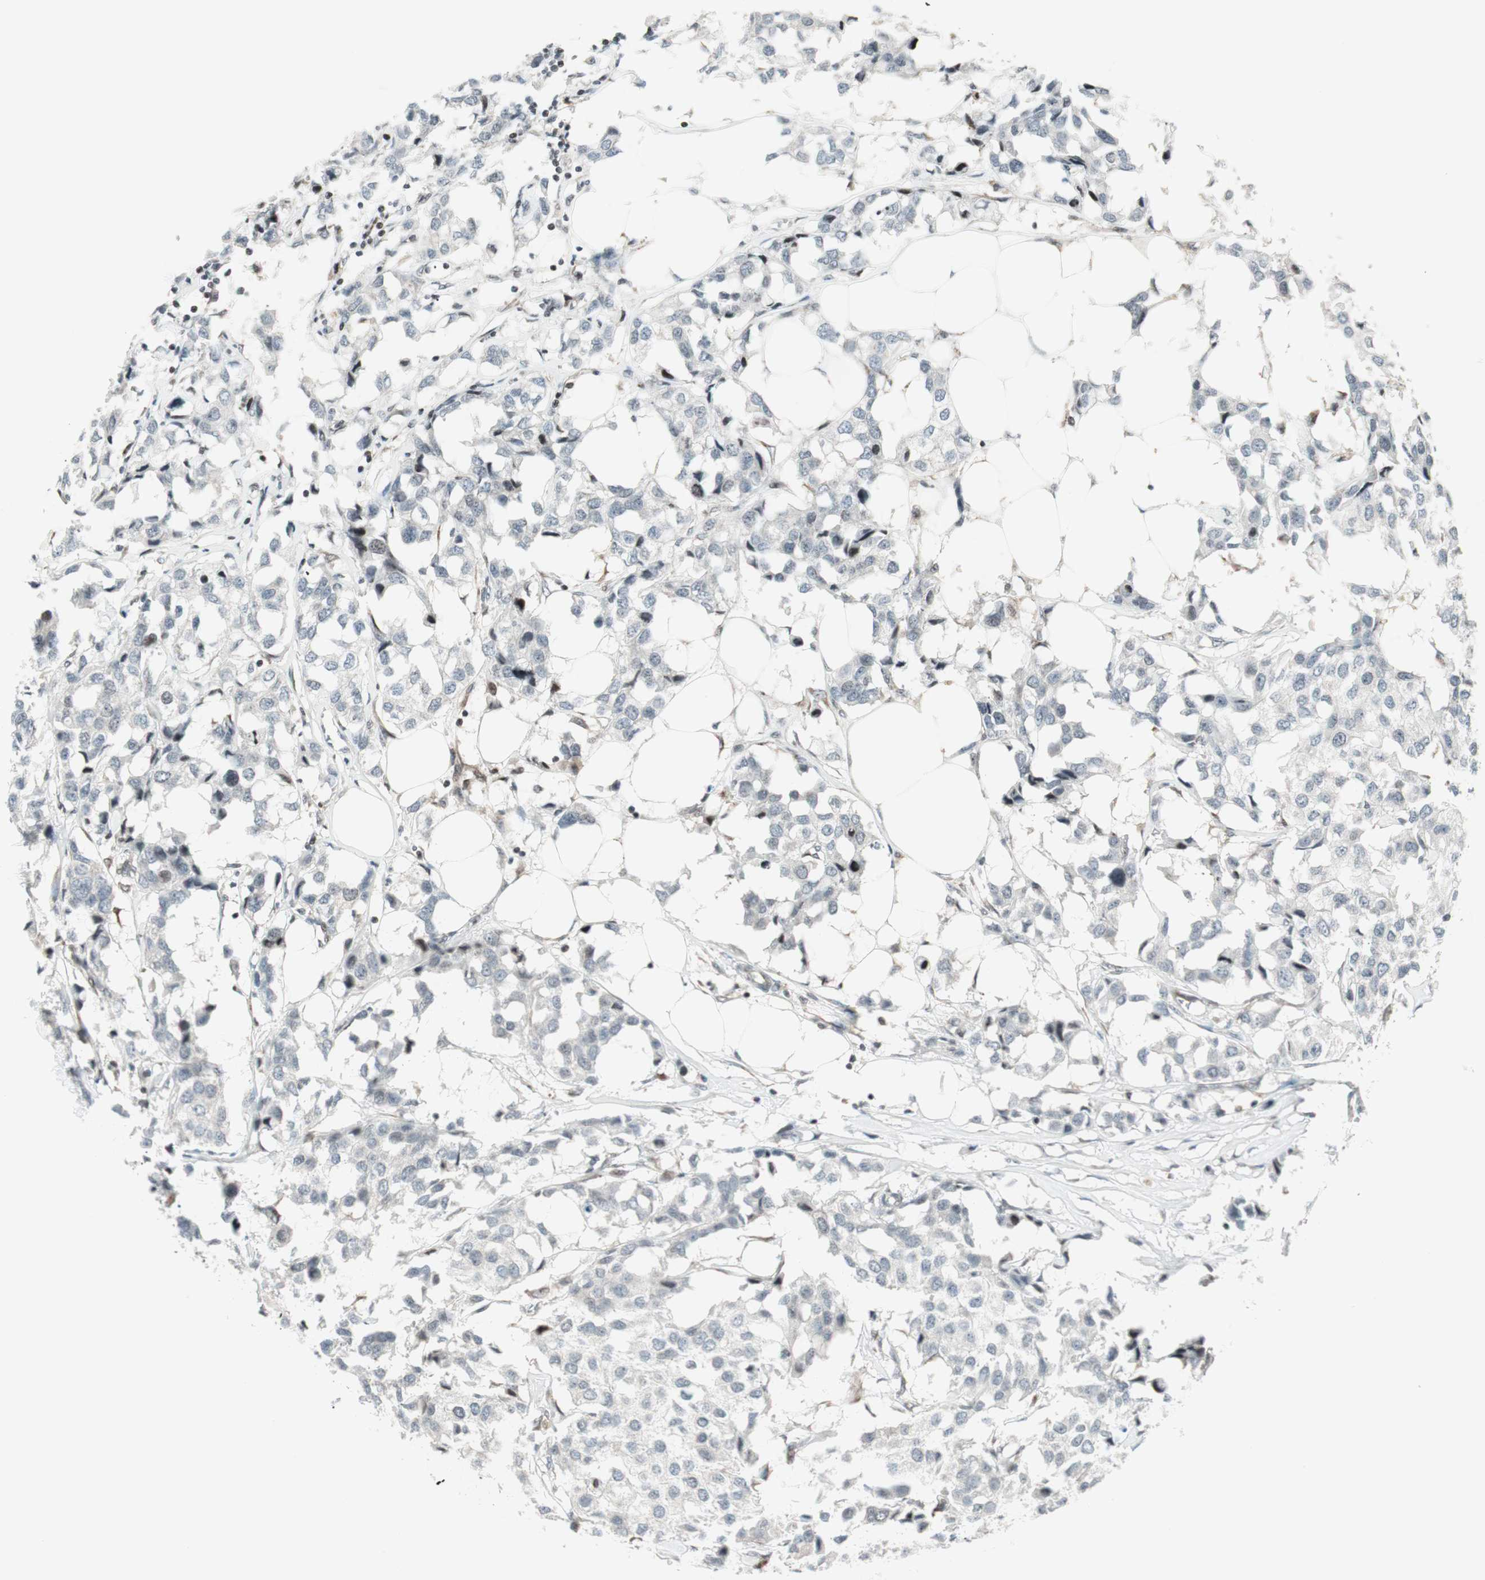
{"staining": {"intensity": "negative", "quantity": "none", "location": "none"}, "tissue": "breast cancer", "cell_type": "Tumor cells", "image_type": "cancer", "snomed": [{"axis": "morphology", "description": "Duct carcinoma"}, {"axis": "topography", "description": "Breast"}], "caption": "Infiltrating ductal carcinoma (breast) was stained to show a protein in brown. There is no significant expression in tumor cells. (Immunohistochemistry (ihc), brightfield microscopy, high magnification).", "gene": "TPT1", "patient": {"sex": "female", "age": 80}}